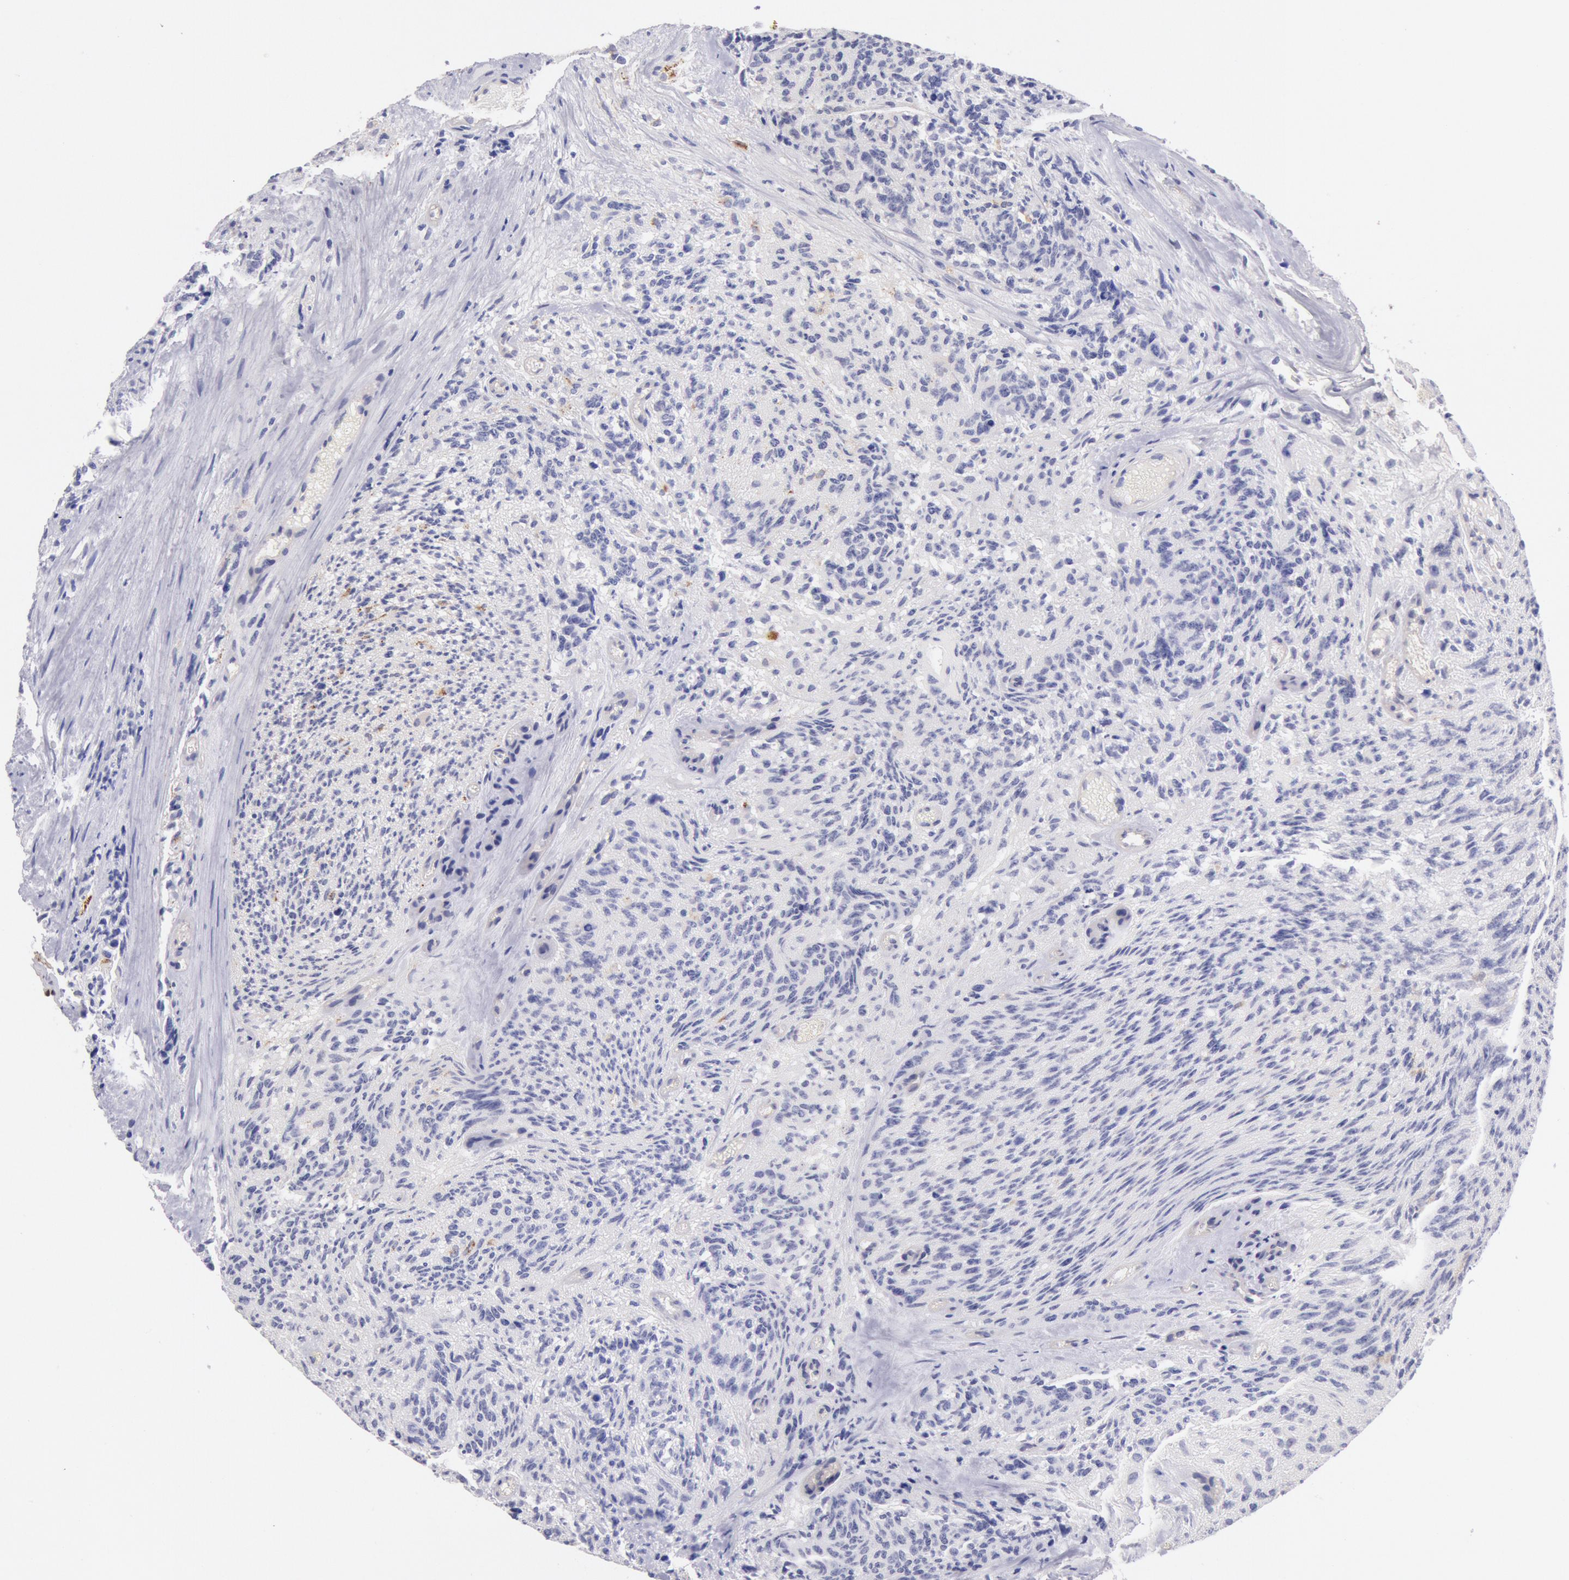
{"staining": {"intensity": "moderate", "quantity": ">75%", "location": "nuclear"}, "tissue": "glioma", "cell_type": "Tumor cells", "image_type": "cancer", "snomed": [{"axis": "morphology", "description": "Glioma, malignant, High grade"}, {"axis": "topography", "description": "Brain"}], "caption": "Protein staining of glioma tissue displays moderate nuclear staining in about >75% of tumor cells.", "gene": "CDKN2B", "patient": {"sex": "male", "age": 36}}